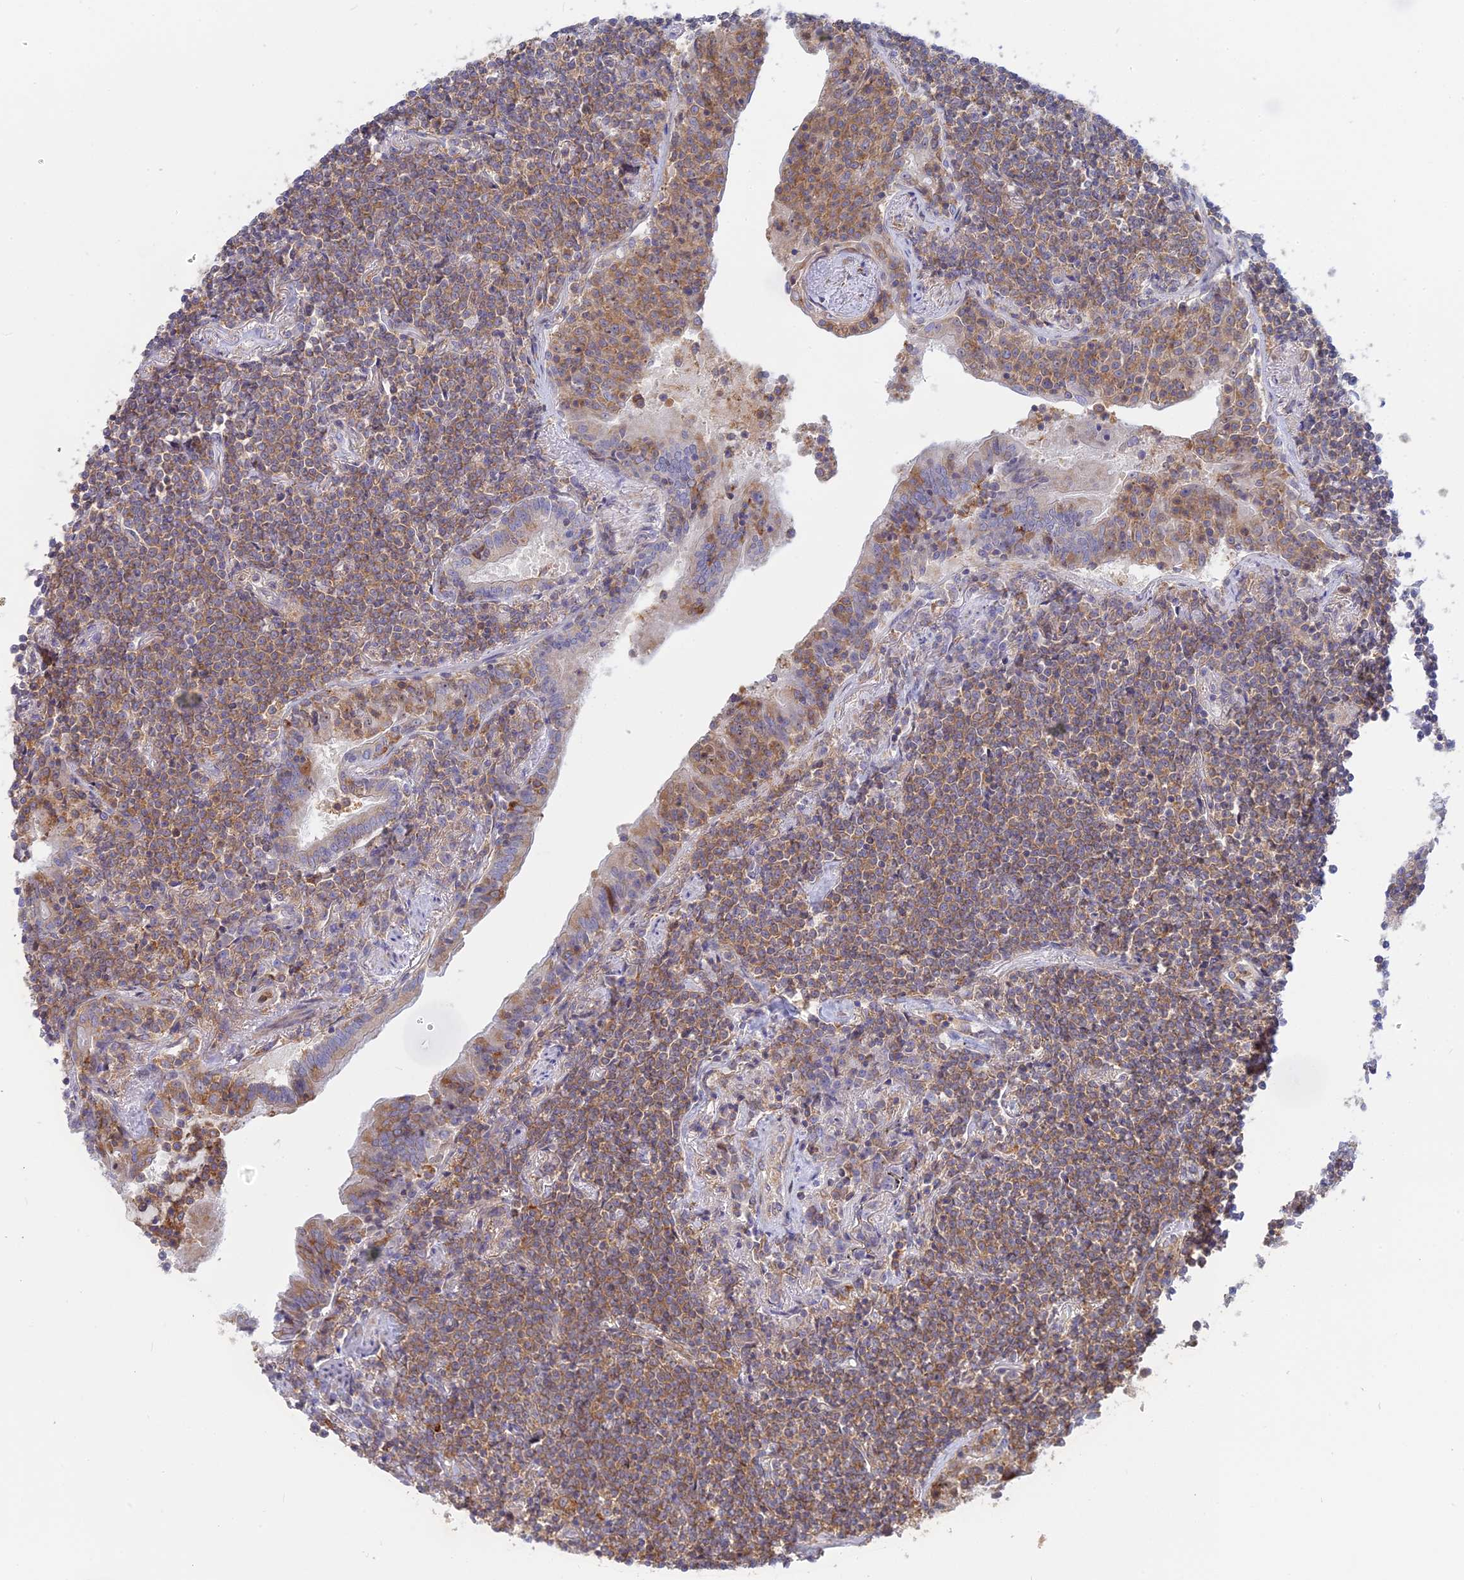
{"staining": {"intensity": "moderate", "quantity": ">75%", "location": "cytoplasmic/membranous"}, "tissue": "lymphoma", "cell_type": "Tumor cells", "image_type": "cancer", "snomed": [{"axis": "morphology", "description": "Malignant lymphoma, non-Hodgkin's type, Low grade"}, {"axis": "topography", "description": "Lung"}], "caption": "Immunohistochemistry micrograph of neoplastic tissue: human malignant lymphoma, non-Hodgkin's type (low-grade) stained using IHC displays medium levels of moderate protein expression localized specifically in the cytoplasmic/membranous of tumor cells, appearing as a cytoplasmic/membranous brown color.", "gene": "GMIP", "patient": {"sex": "female", "age": 71}}